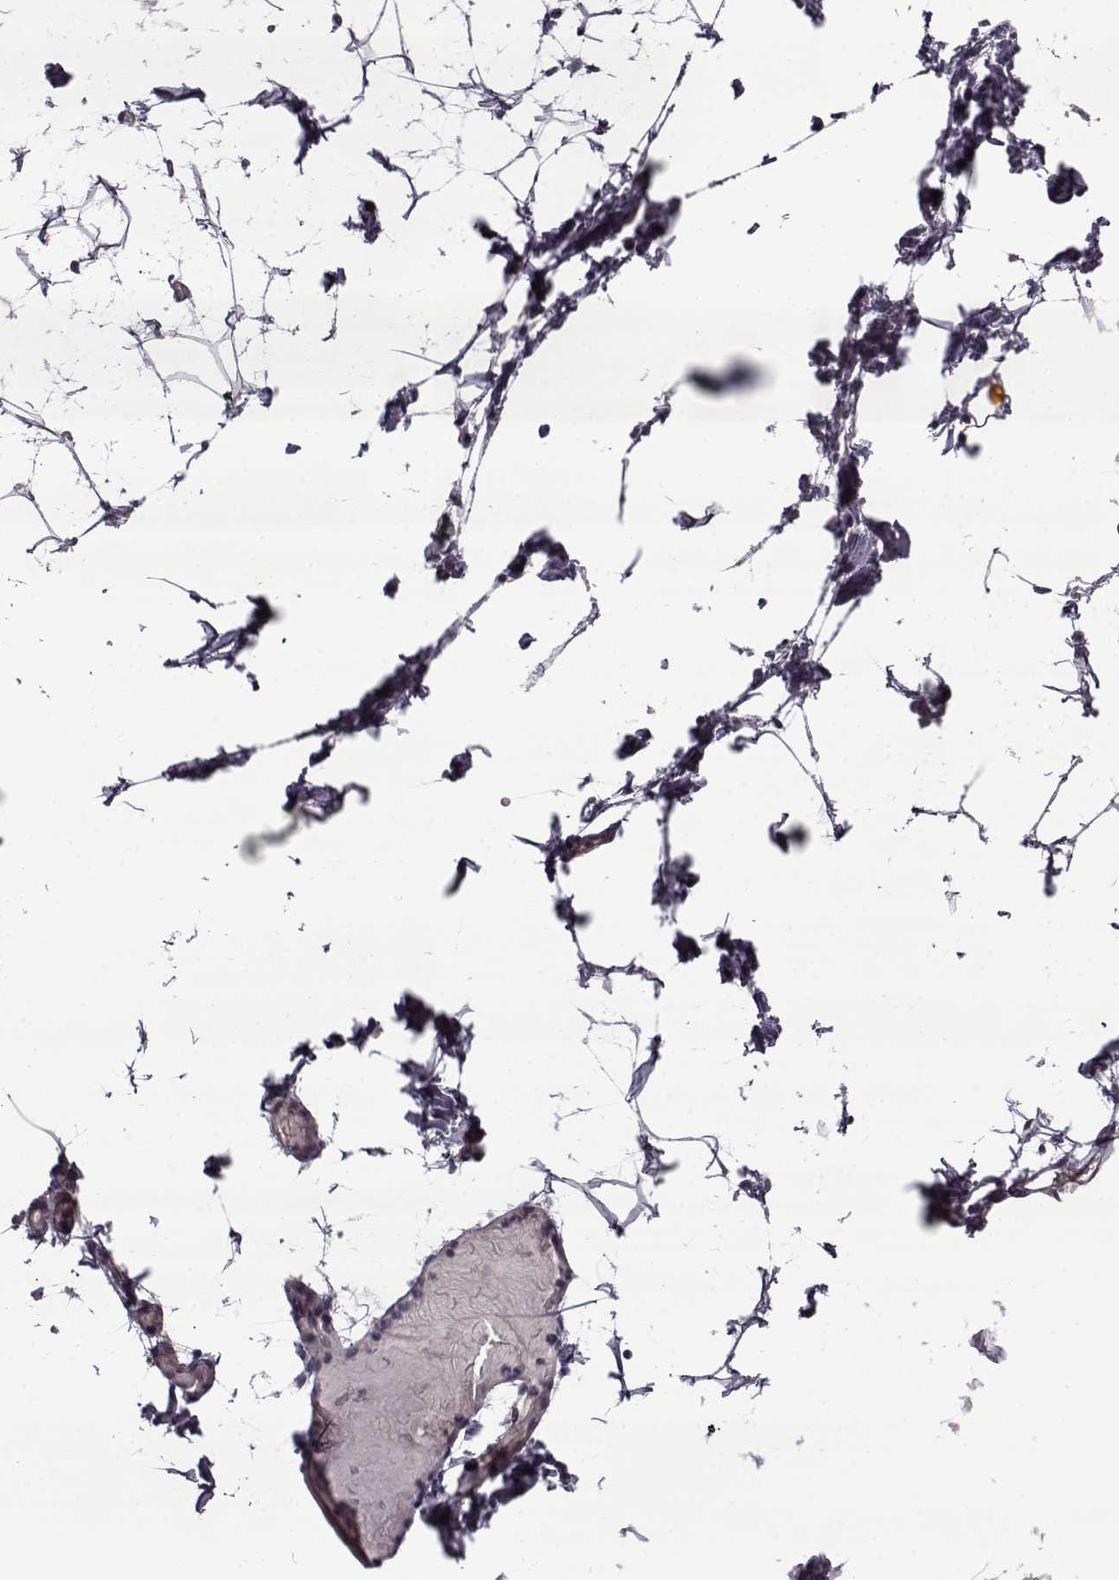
{"staining": {"intensity": "negative", "quantity": "none", "location": "none"}, "tissue": "adipose tissue", "cell_type": "Adipocytes", "image_type": "normal", "snomed": [{"axis": "morphology", "description": "Normal tissue, NOS"}, {"axis": "topography", "description": "Gallbladder"}, {"axis": "topography", "description": "Peripheral nerve tissue"}], "caption": "A high-resolution histopathology image shows immunohistochemistry (IHC) staining of normal adipose tissue, which exhibits no significant staining in adipocytes.", "gene": "PNMT", "patient": {"sex": "female", "age": 45}}